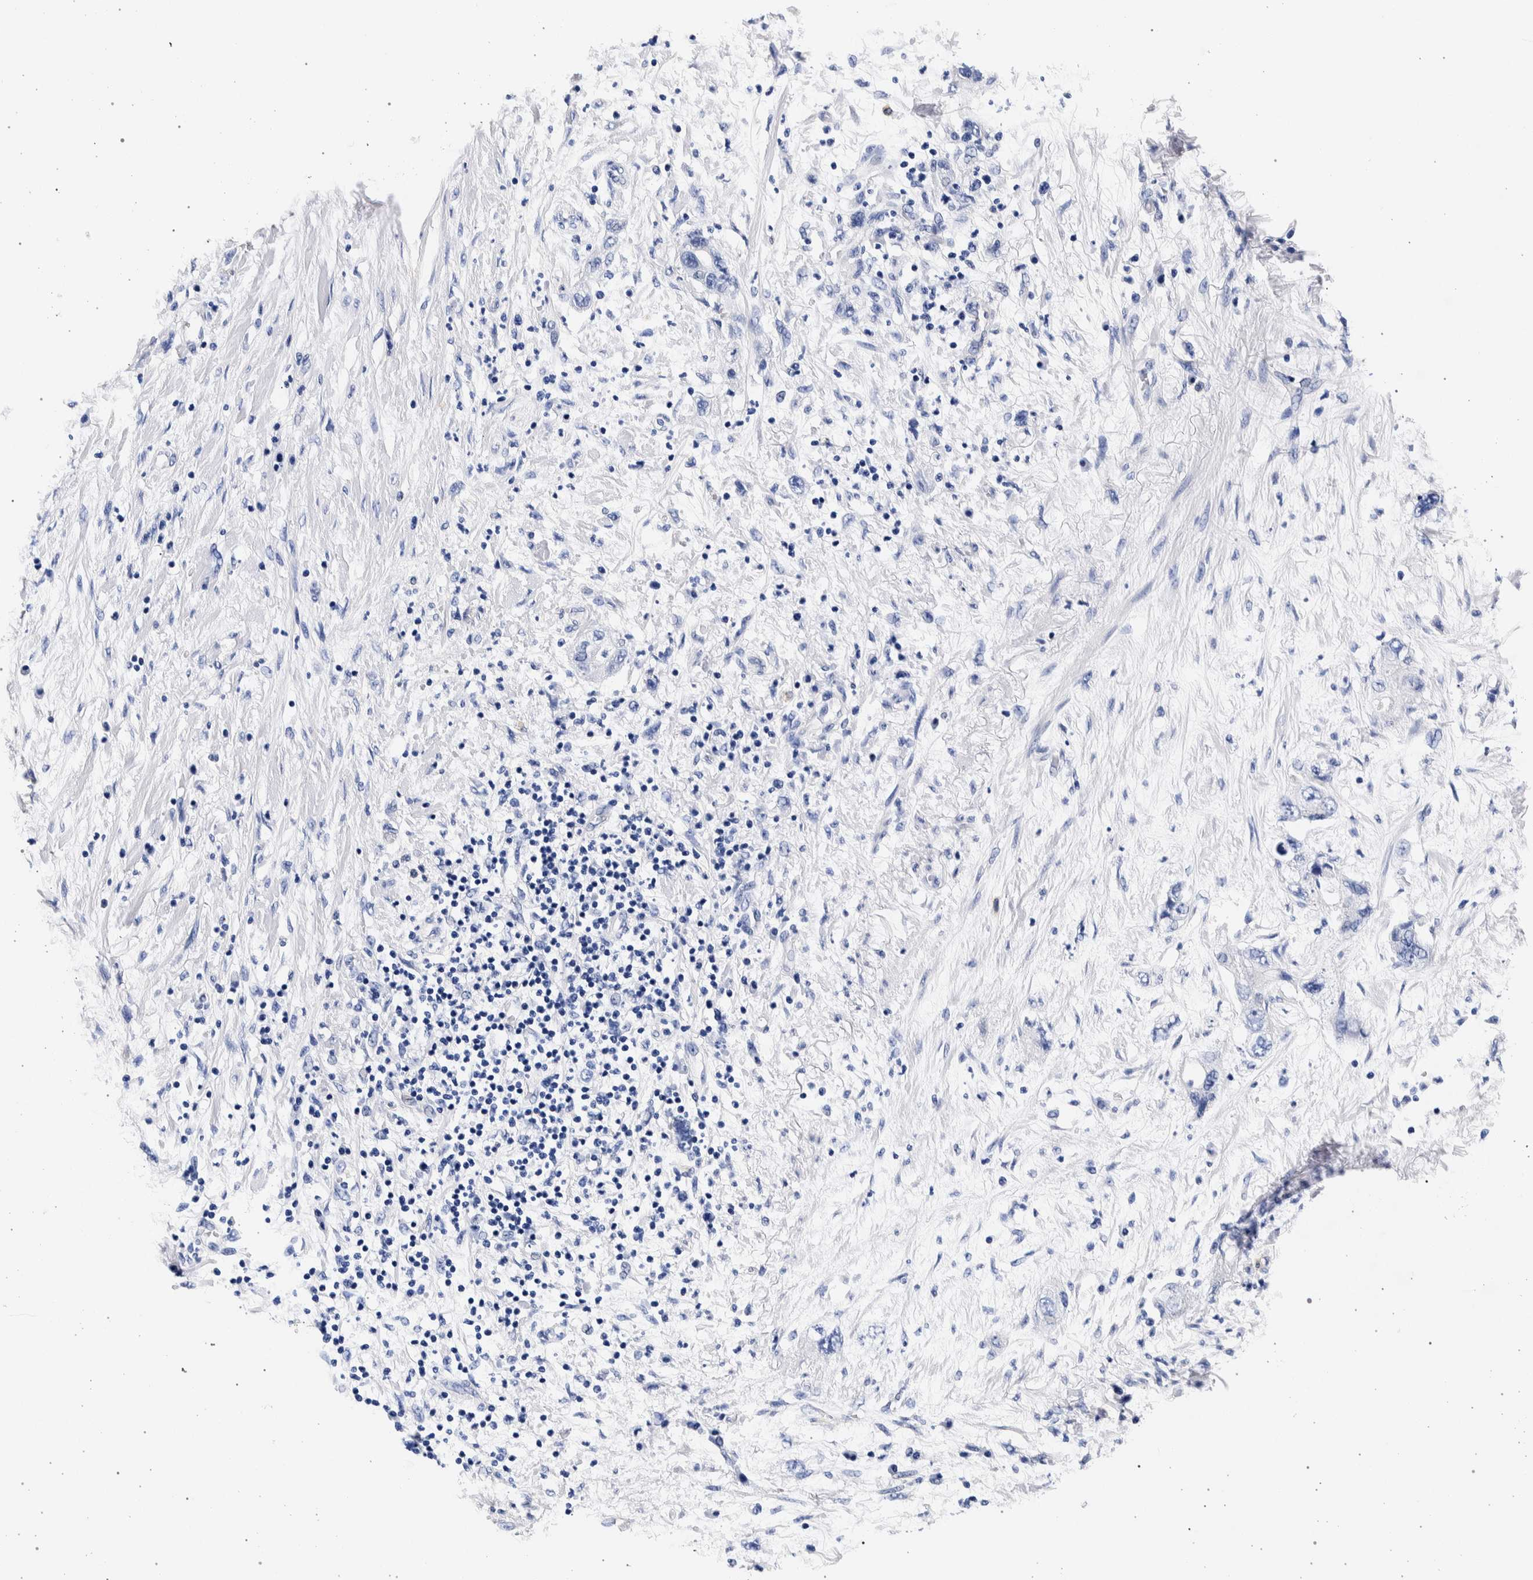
{"staining": {"intensity": "negative", "quantity": "none", "location": "none"}, "tissue": "pancreatic cancer", "cell_type": "Tumor cells", "image_type": "cancer", "snomed": [{"axis": "morphology", "description": "Adenocarcinoma, NOS"}, {"axis": "topography", "description": "Pancreas"}], "caption": "Immunohistochemistry micrograph of pancreatic adenocarcinoma stained for a protein (brown), which displays no positivity in tumor cells. (DAB immunohistochemistry (IHC), high magnification).", "gene": "NIBAN2", "patient": {"sex": "female", "age": 73}}